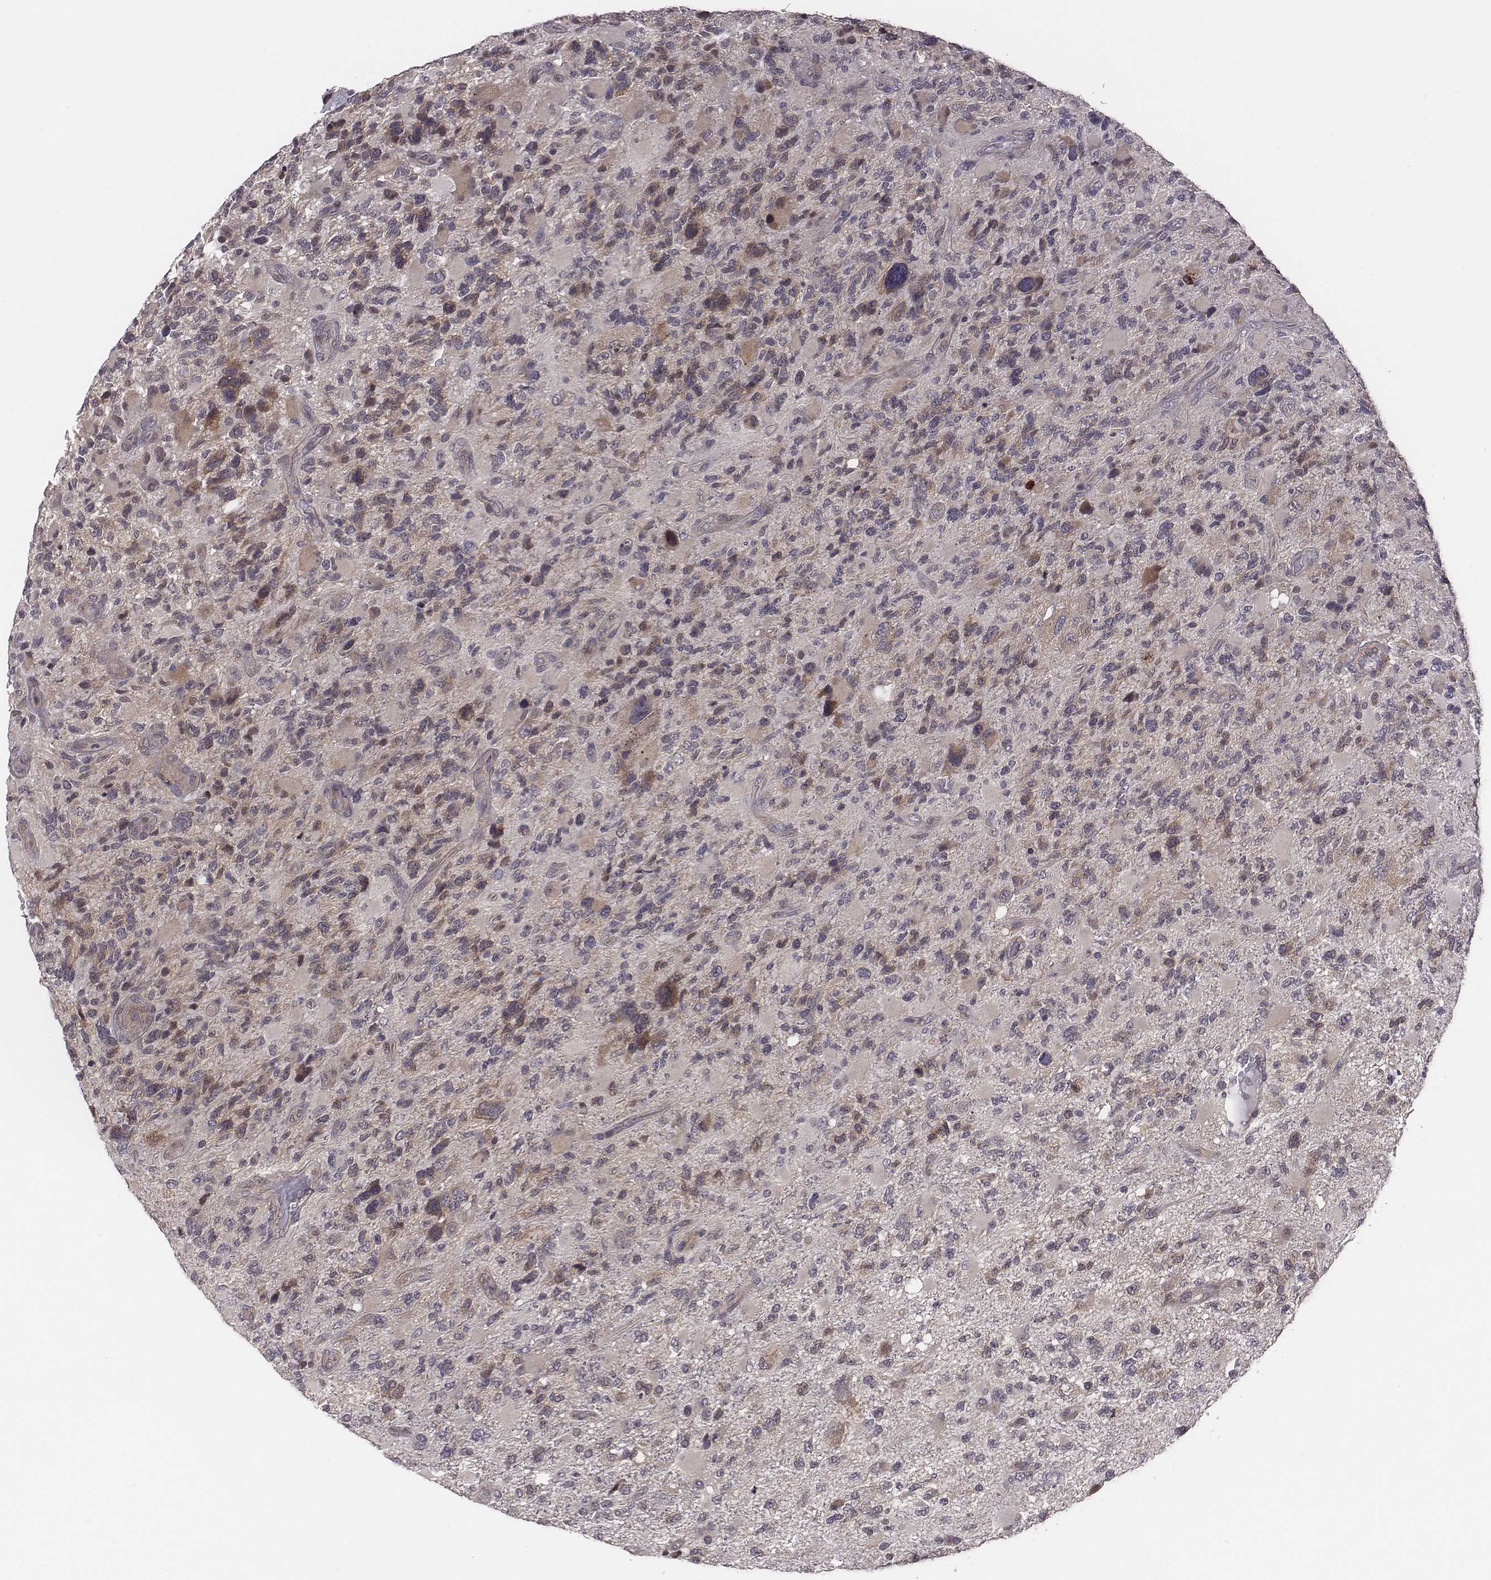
{"staining": {"intensity": "negative", "quantity": "none", "location": "none"}, "tissue": "glioma", "cell_type": "Tumor cells", "image_type": "cancer", "snomed": [{"axis": "morphology", "description": "Glioma, malignant, High grade"}, {"axis": "topography", "description": "Brain"}], "caption": "Immunohistochemistry of human glioma exhibits no expression in tumor cells.", "gene": "SMURF2", "patient": {"sex": "female", "age": 71}}